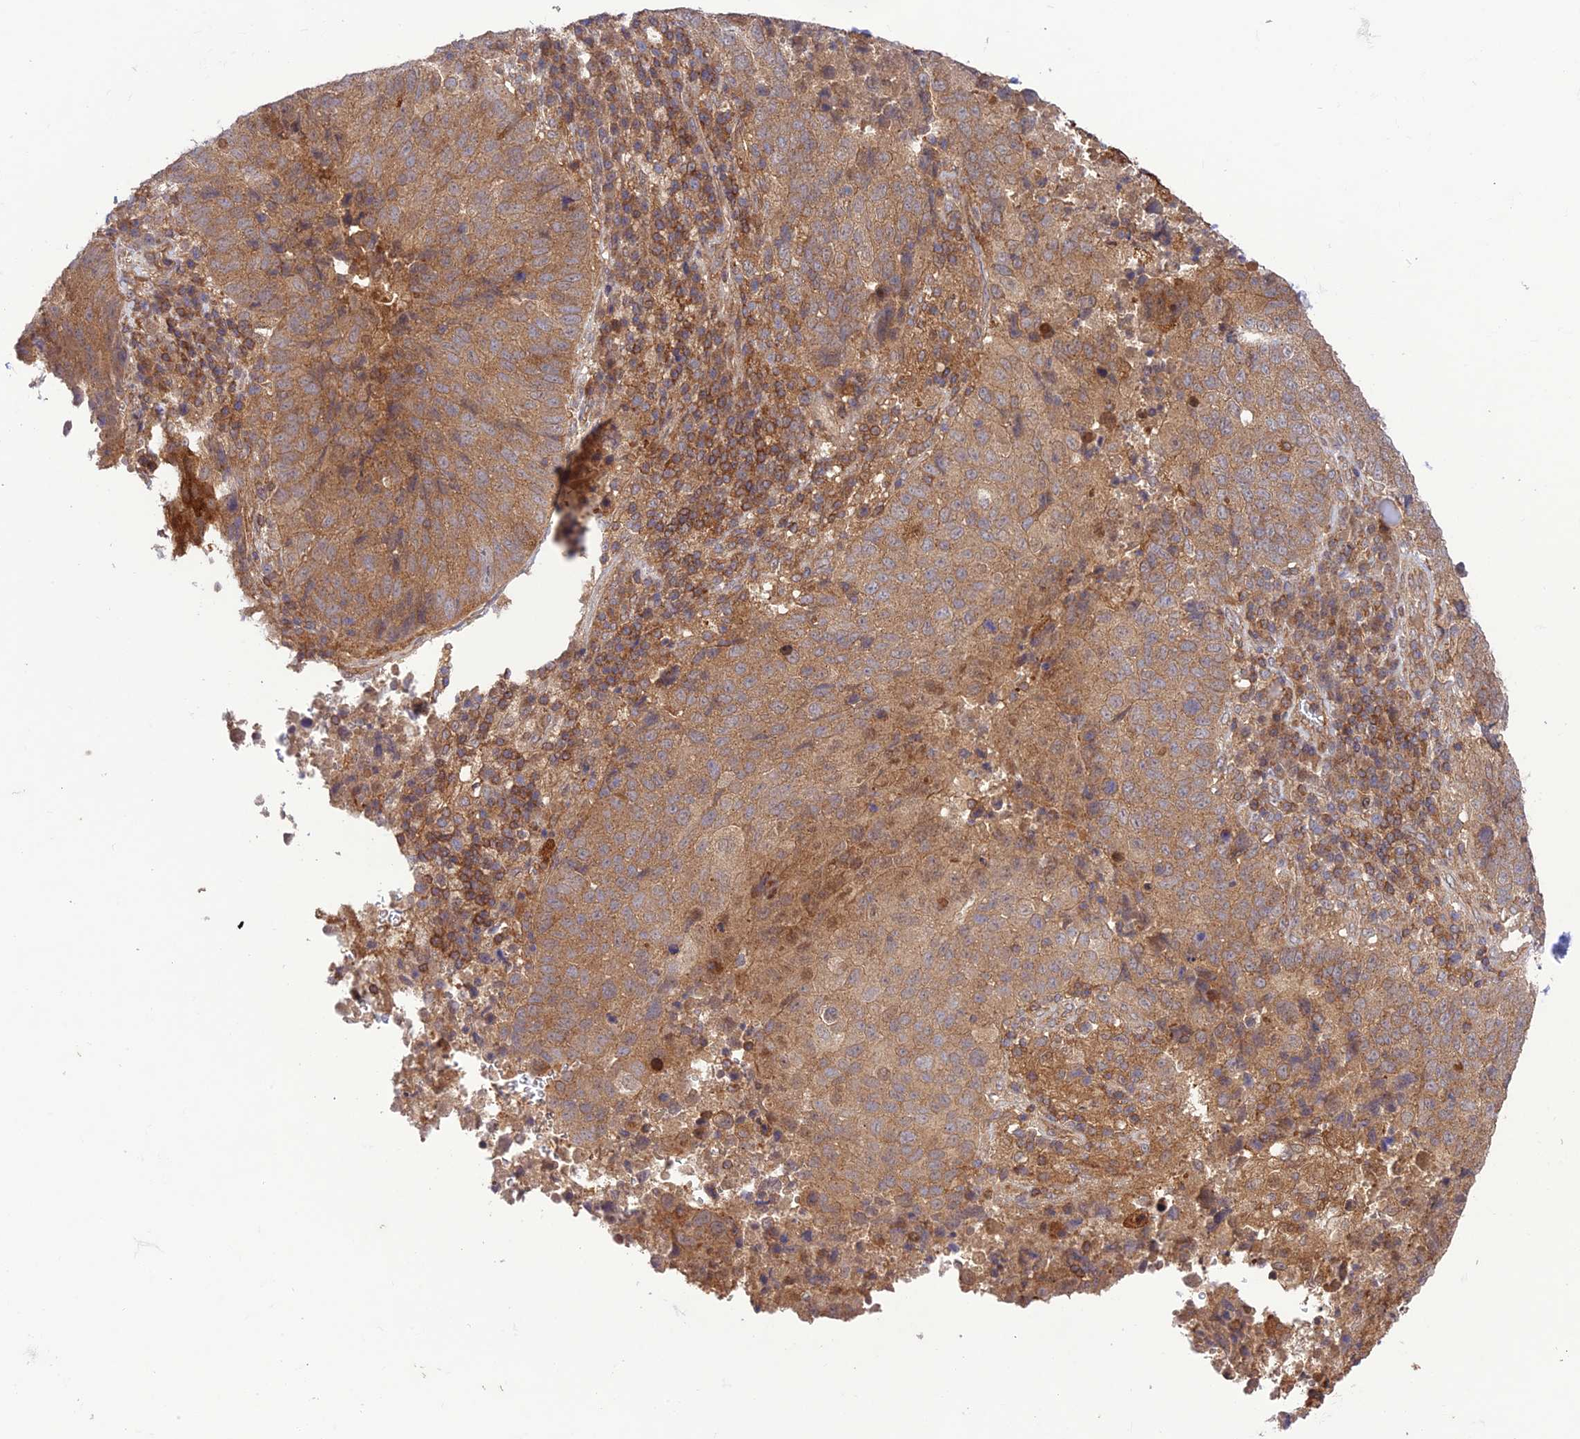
{"staining": {"intensity": "moderate", "quantity": ">75%", "location": "cytoplasmic/membranous"}, "tissue": "lung cancer", "cell_type": "Tumor cells", "image_type": "cancer", "snomed": [{"axis": "morphology", "description": "Squamous cell carcinoma, NOS"}, {"axis": "topography", "description": "Lung"}], "caption": "Lung cancer (squamous cell carcinoma) was stained to show a protein in brown. There is medium levels of moderate cytoplasmic/membranous staining in about >75% of tumor cells. (DAB (3,3'-diaminobenzidine) IHC with brightfield microscopy, high magnification).", "gene": "FCHSD1", "patient": {"sex": "male", "age": 73}}